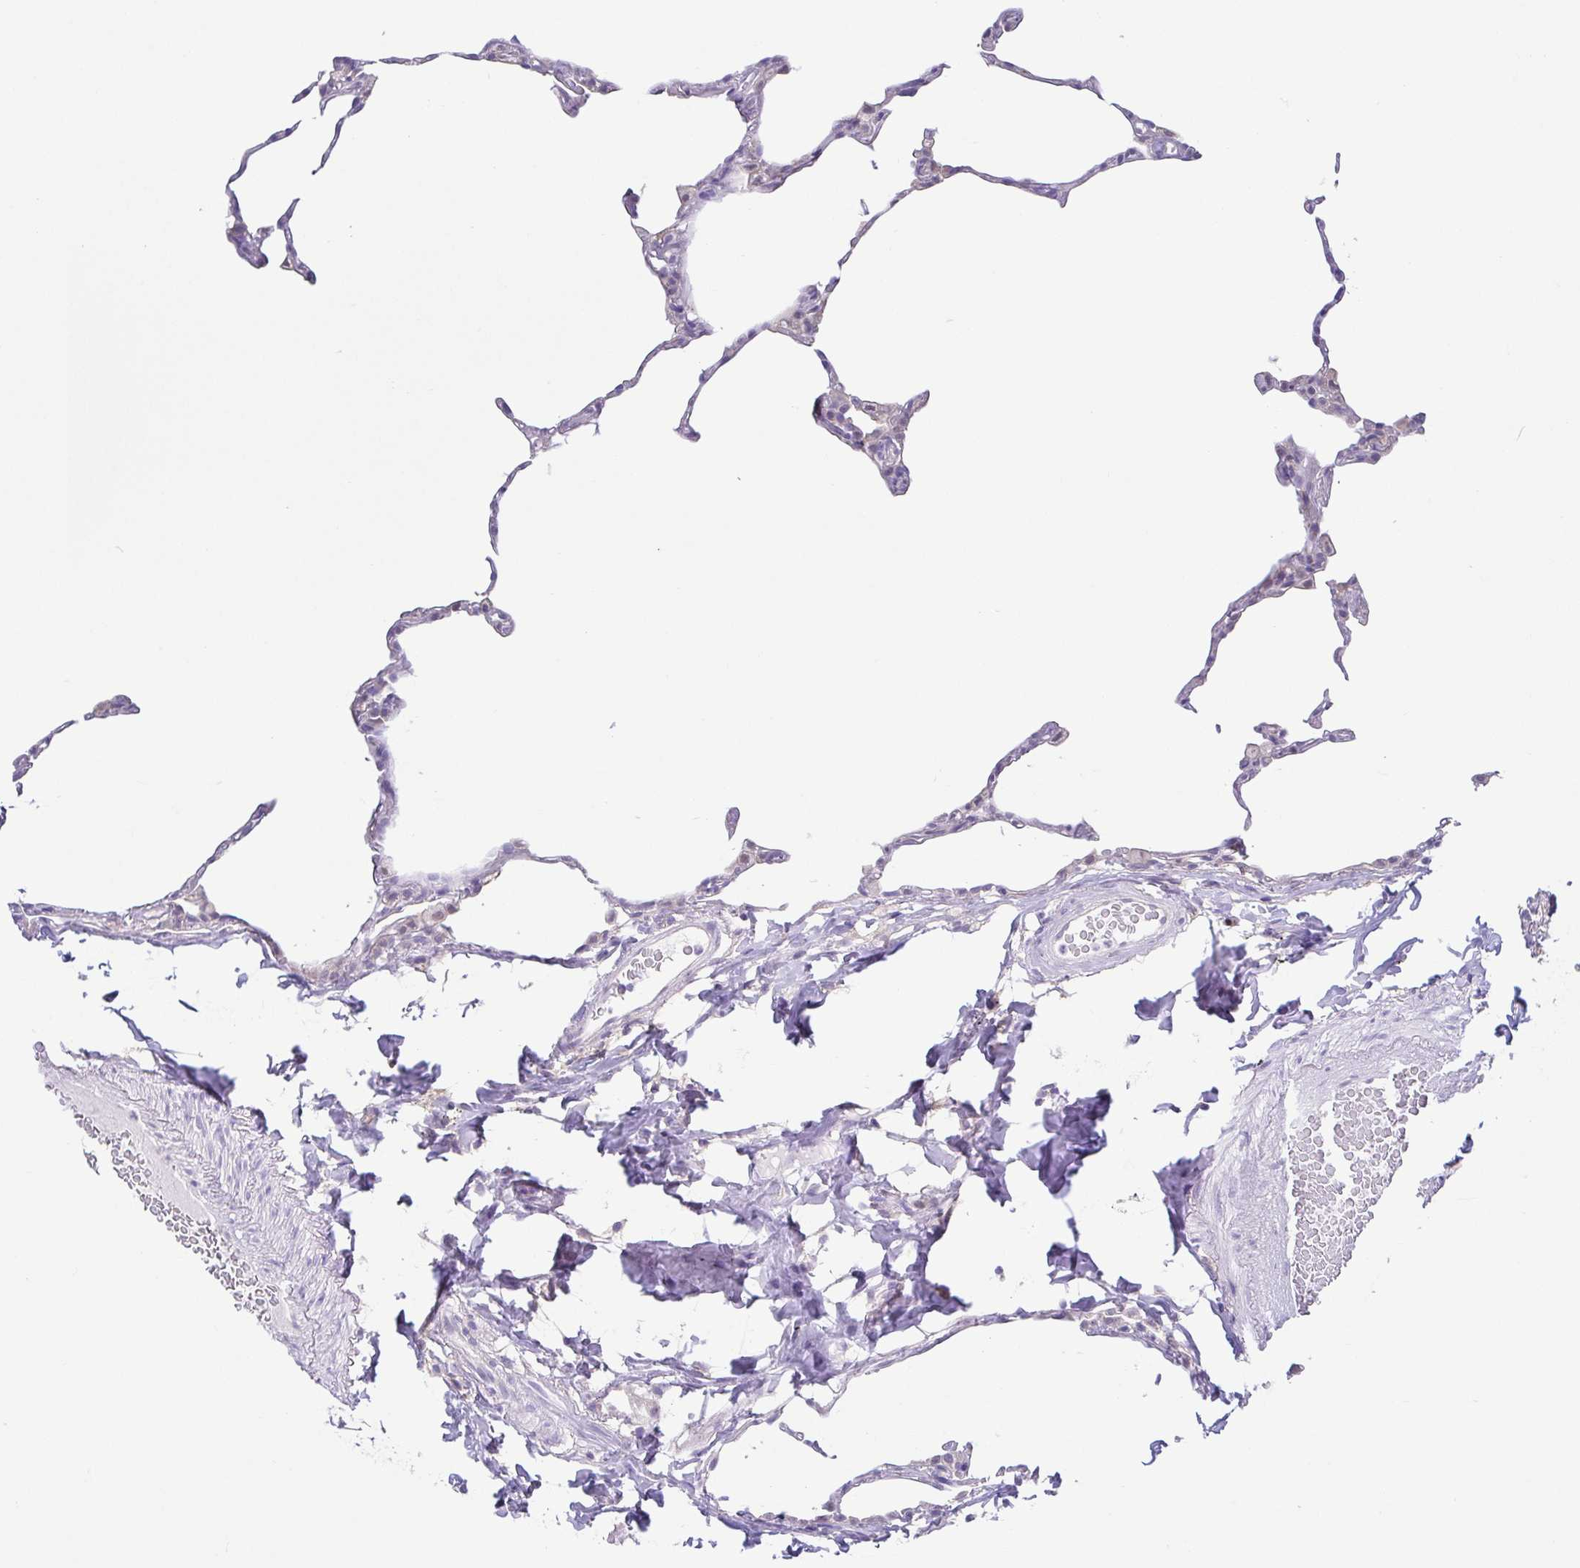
{"staining": {"intensity": "negative", "quantity": "none", "location": "none"}, "tissue": "lung", "cell_type": "Alveolar cells", "image_type": "normal", "snomed": [{"axis": "morphology", "description": "Normal tissue, NOS"}, {"axis": "topography", "description": "Lung"}], "caption": "Immunohistochemistry of unremarkable lung reveals no expression in alveolar cells. Nuclei are stained in blue.", "gene": "UBE2Q1", "patient": {"sex": "female", "age": 57}}